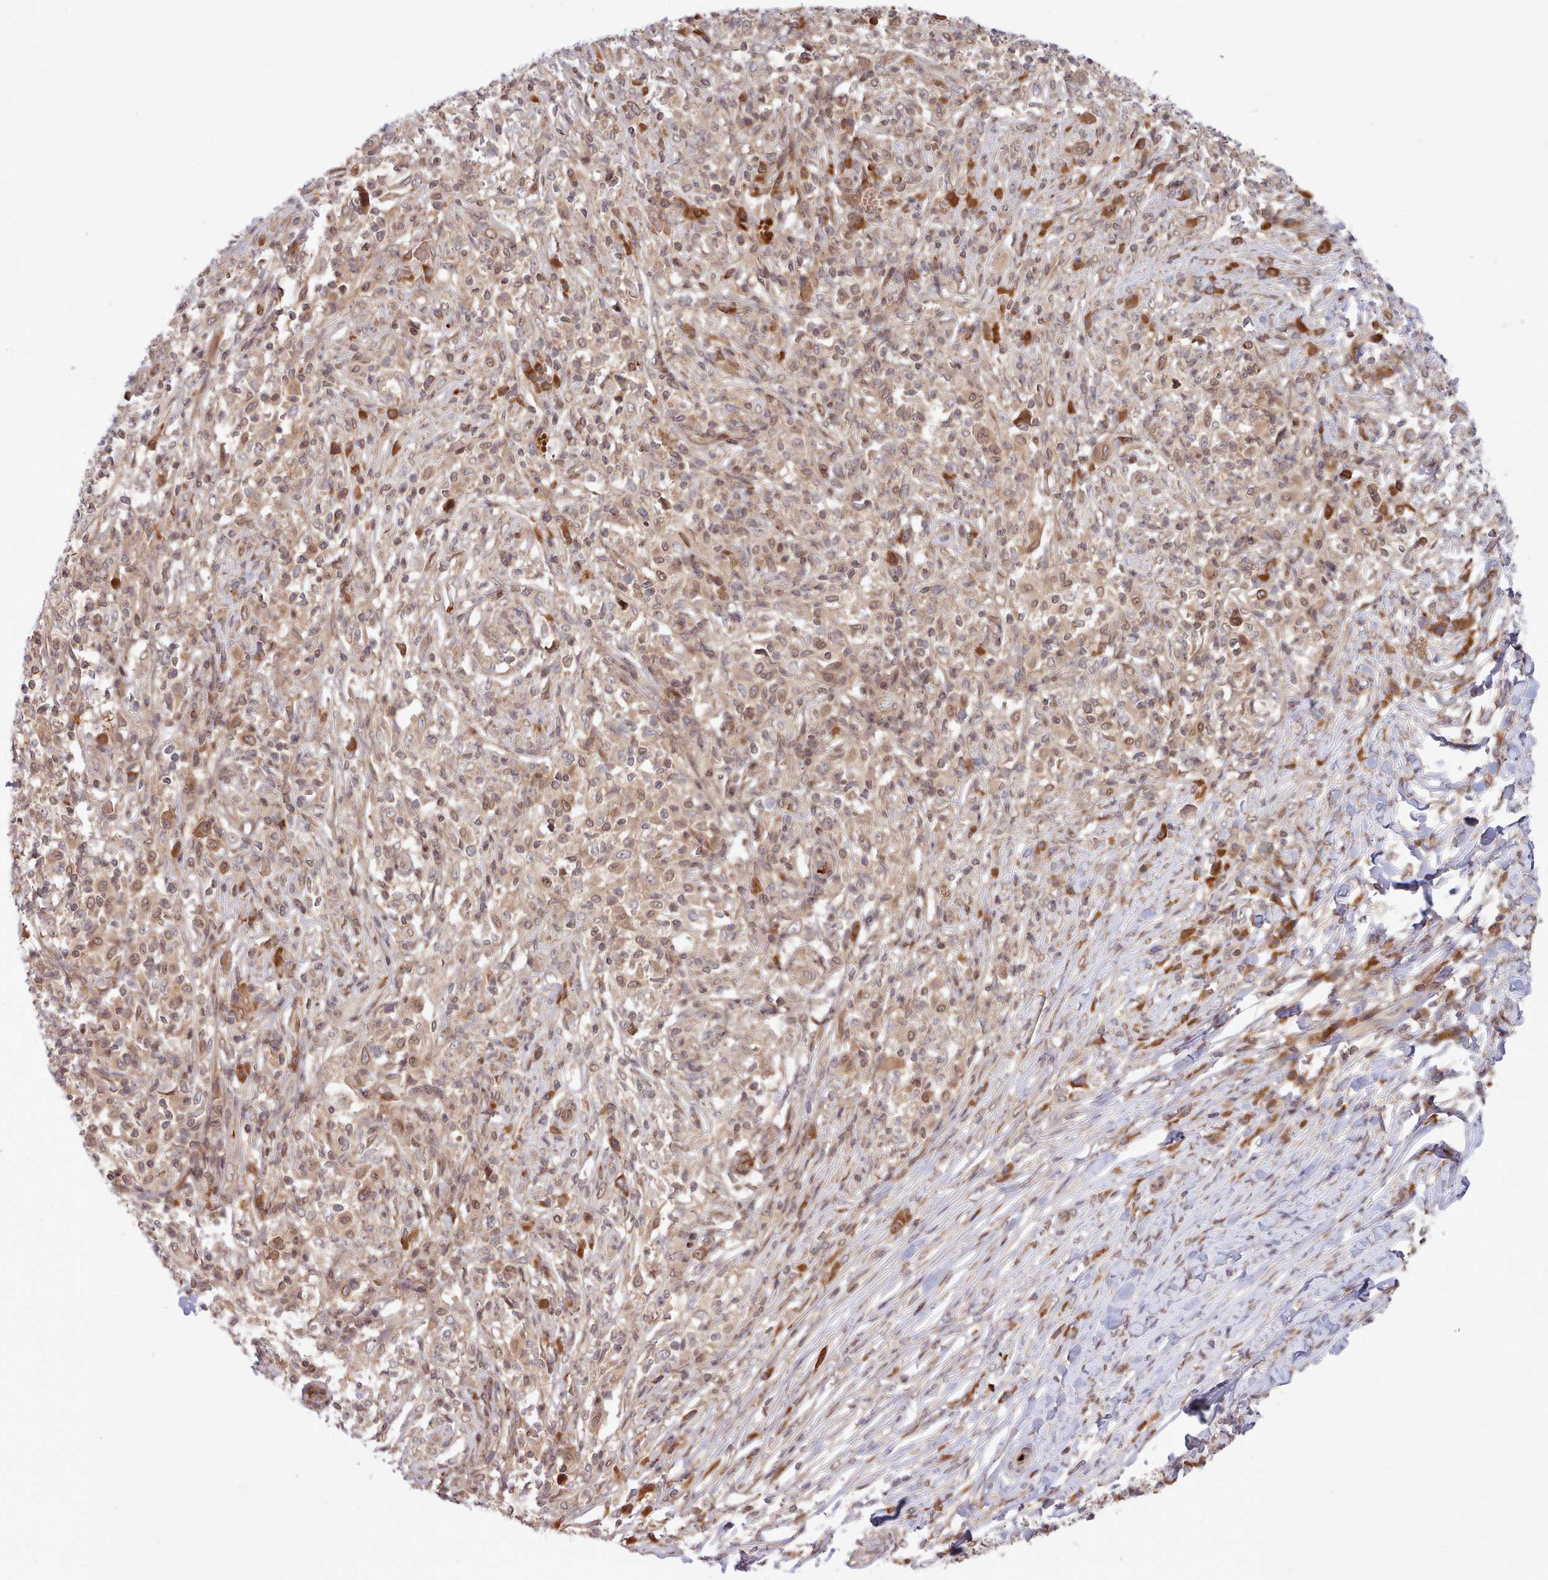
{"staining": {"intensity": "moderate", "quantity": "25%-75%", "location": "cytoplasmic/membranous"}, "tissue": "melanoma", "cell_type": "Tumor cells", "image_type": "cancer", "snomed": [{"axis": "morphology", "description": "Malignant melanoma, NOS"}, {"axis": "topography", "description": "Skin"}], "caption": "Immunohistochemistry photomicrograph of neoplastic tissue: human malignant melanoma stained using immunohistochemistry (IHC) demonstrates medium levels of moderate protein expression localized specifically in the cytoplasmic/membranous of tumor cells, appearing as a cytoplasmic/membranous brown color.", "gene": "UBE2G1", "patient": {"sex": "male", "age": 66}}